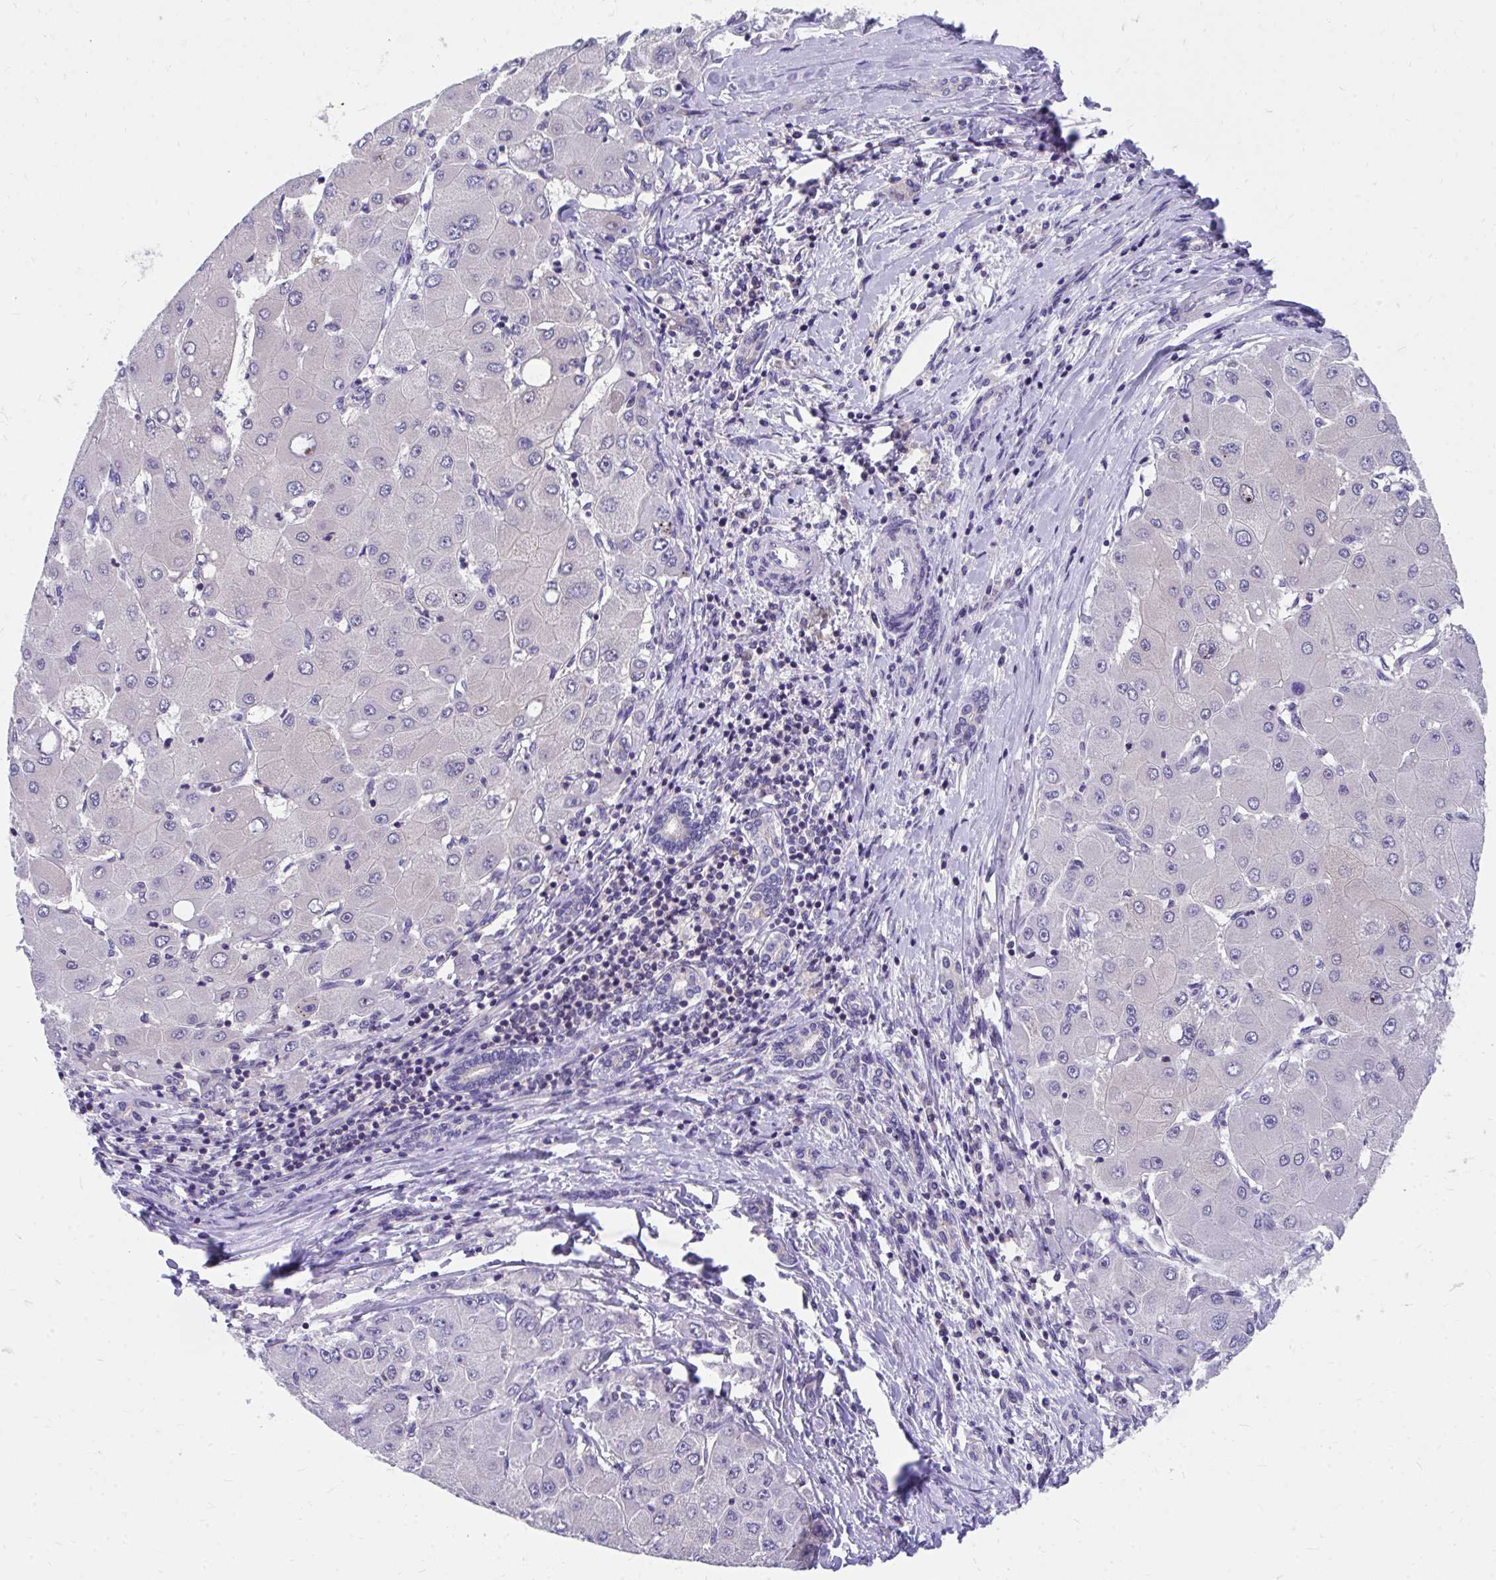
{"staining": {"intensity": "negative", "quantity": "none", "location": "none"}, "tissue": "liver cancer", "cell_type": "Tumor cells", "image_type": "cancer", "snomed": [{"axis": "morphology", "description": "Carcinoma, Hepatocellular, NOS"}, {"axis": "topography", "description": "Liver"}], "caption": "Protein analysis of hepatocellular carcinoma (liver) demonstrates no significant expression in tumor cells.", "gene": "FHIP1B", "patient": {"sex": "male", "age": 40}}